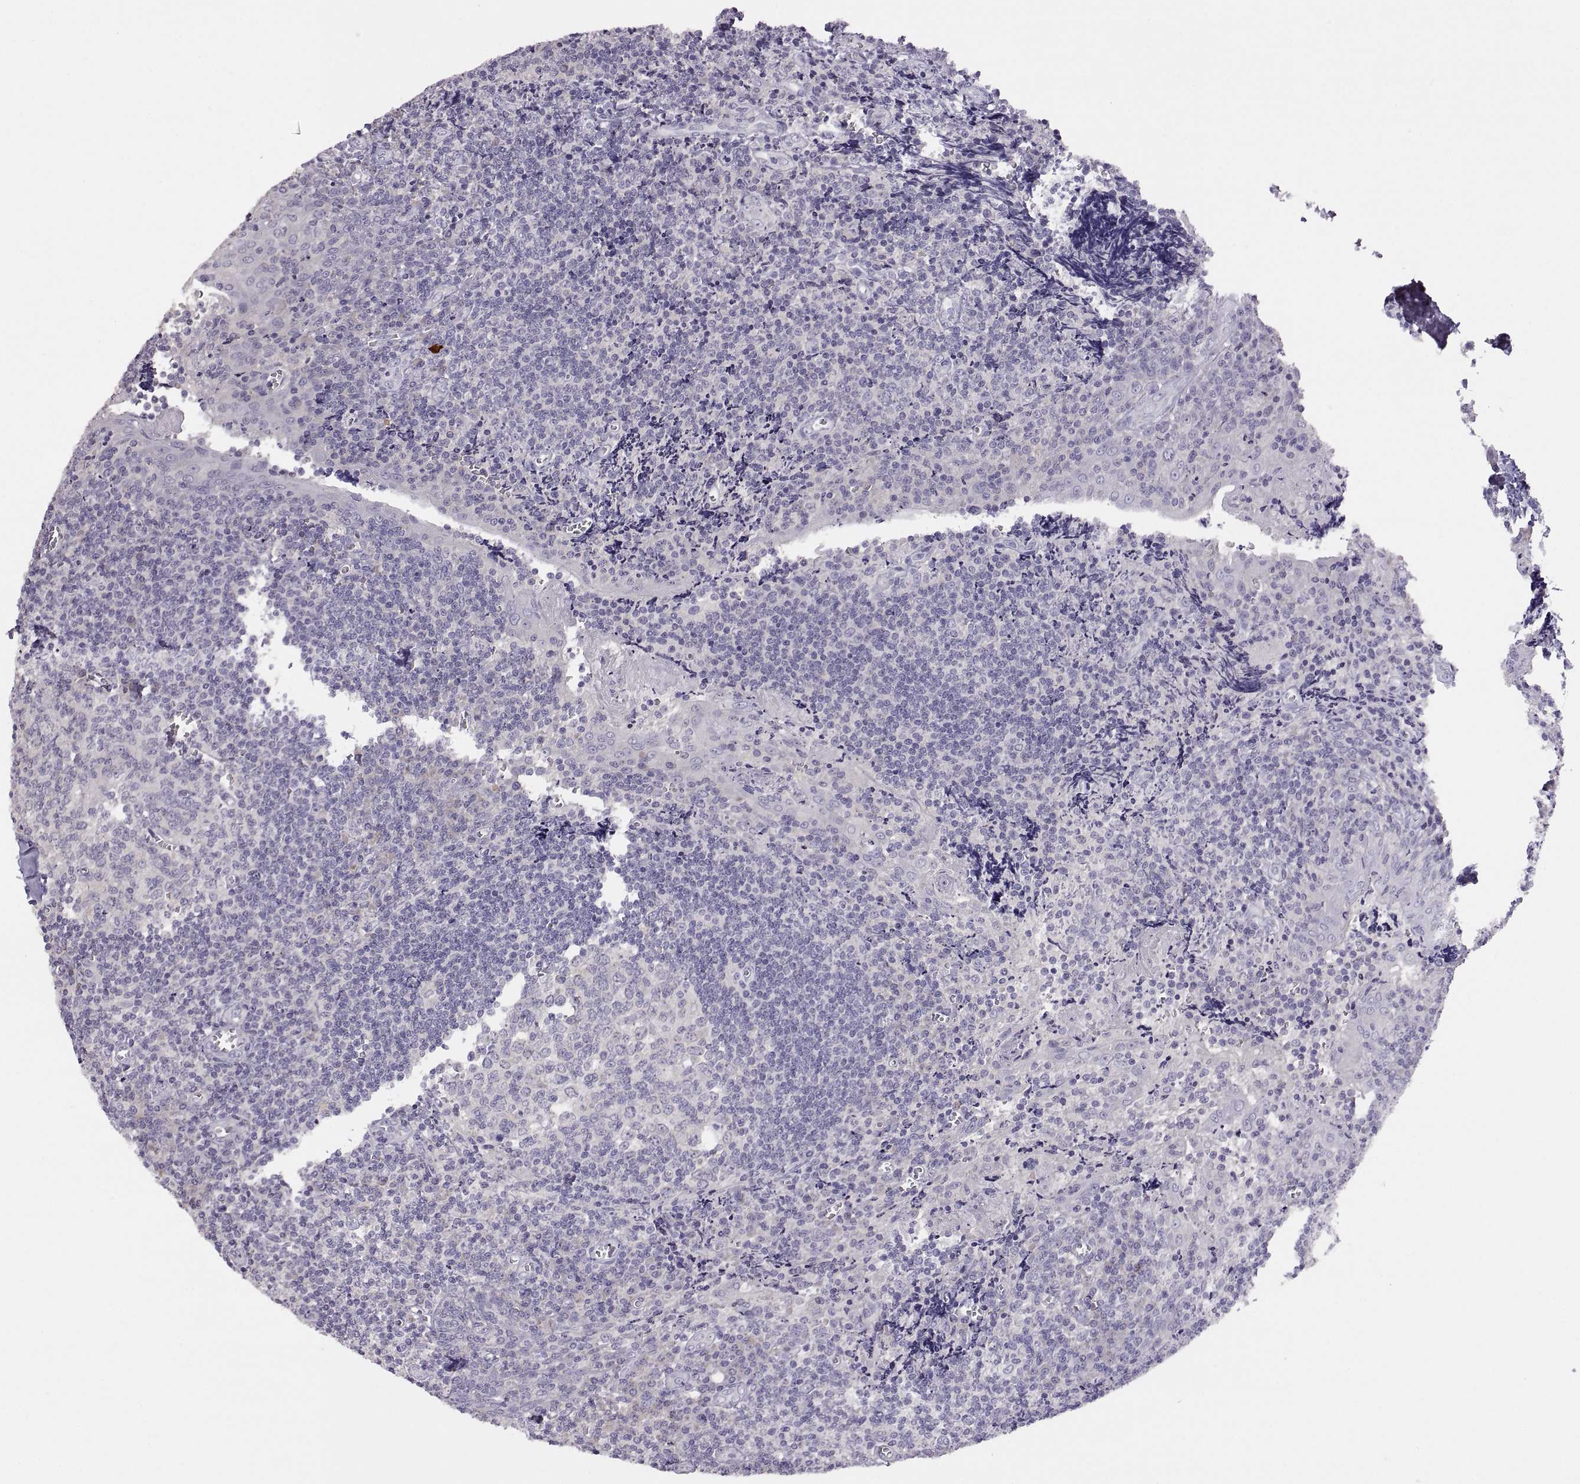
{"staining": {"intensity": "negative", "quantity": "none", "location": "none"}, "tissue": "tonsil", "cell_type": "Germinal center cells", "image_type": "normal", "snomed": [{"axis": "morphology", "description": "Normal tissue, NOS"}, {"axis": "morphology", "description": "Inflammation, NOS"}, {"axis": "topography", "description": "Tonsil"}], "caption": "Immunohistochemical staining of benign human tonsil reveals no significant staining in germinal center cells.", "gene": "TBX19", "patient": {"sex": "female", "age": 31}}